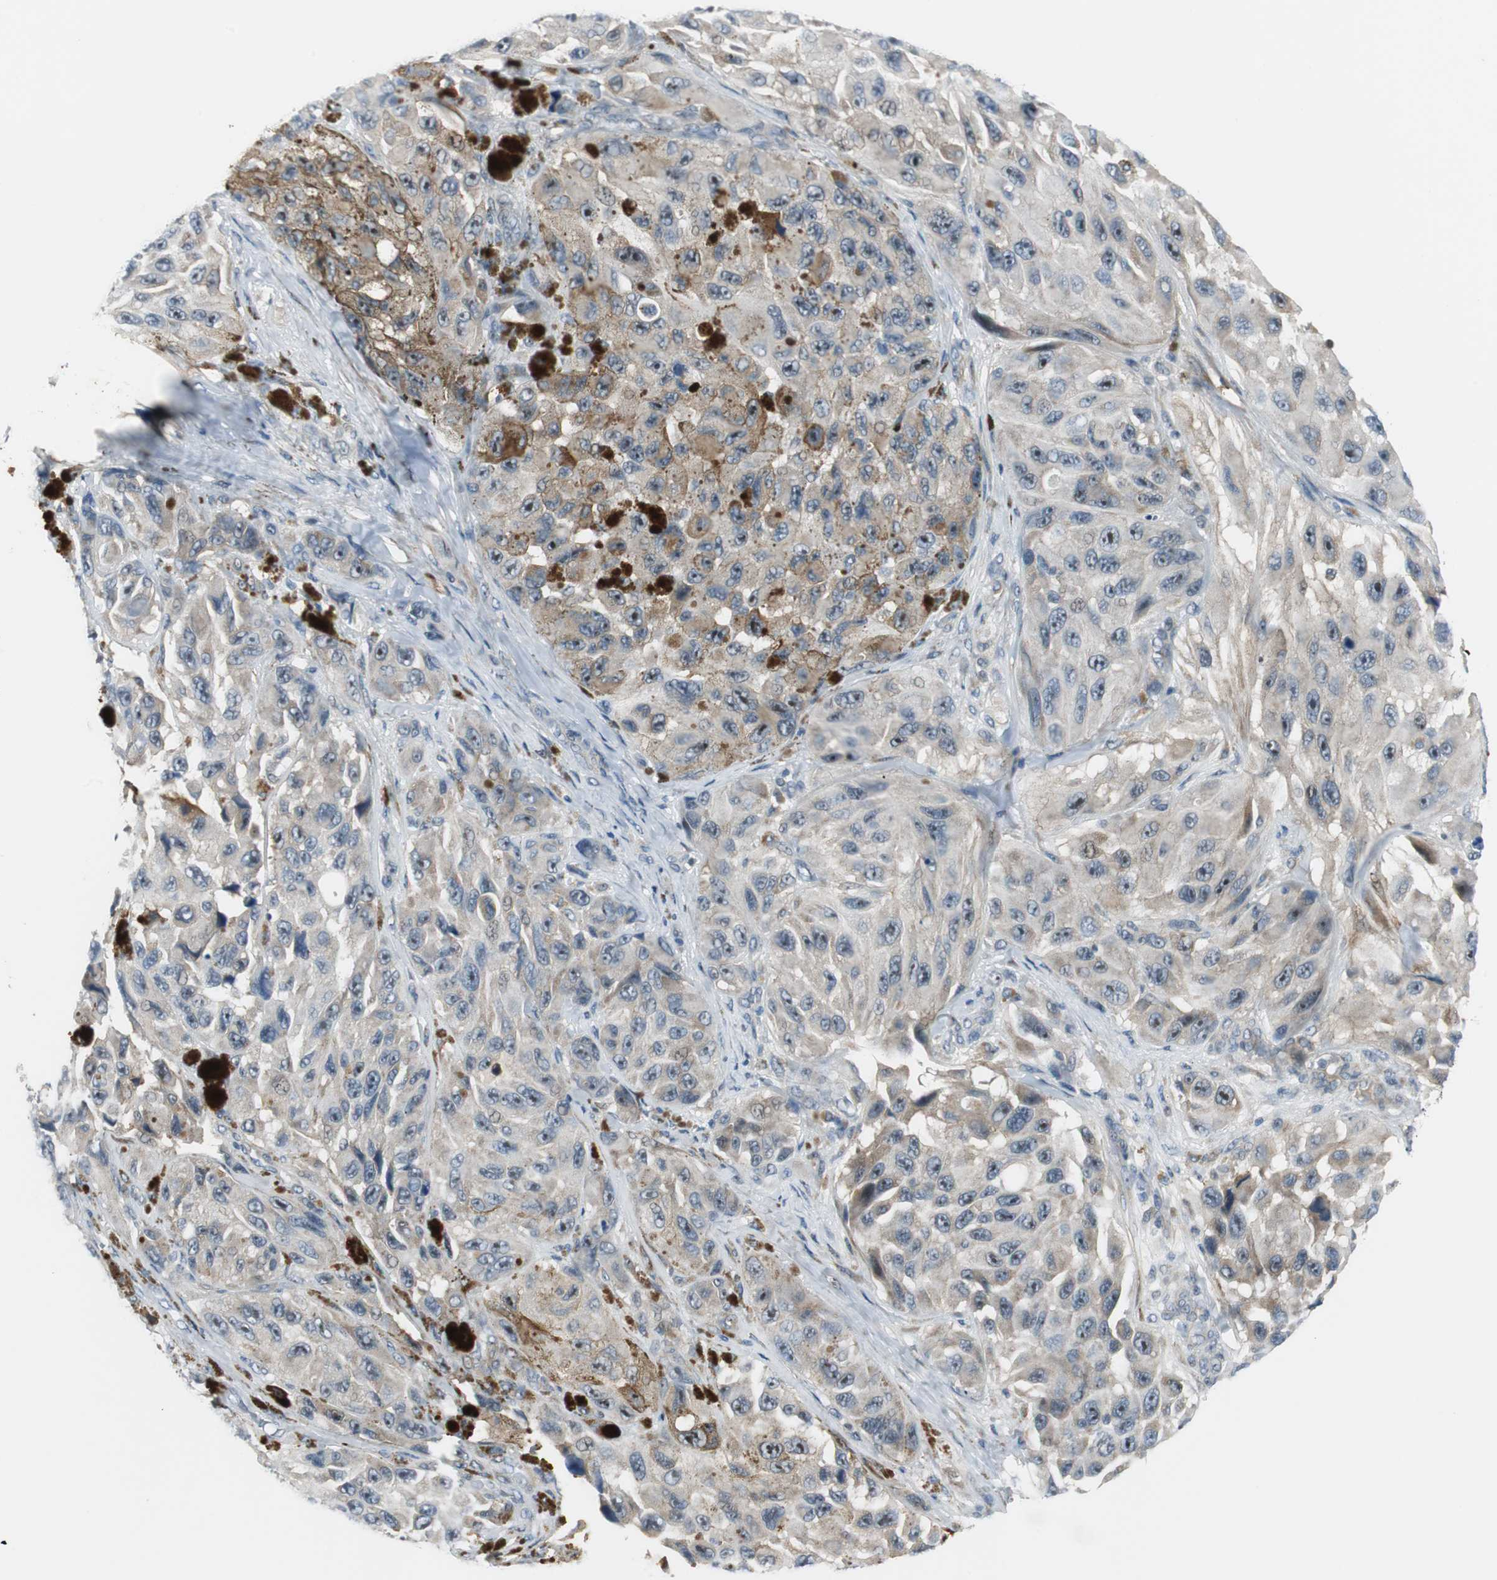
{"staining": {"intensity": "moderate", "quantity": "25%-75%", "location": "cytoplasmic/membranous,nuclear"}, "tissue": "melanoma", "cell_type": "Tumor cells", "image_type": "cancer", "snomed": [{"axis": "morphology", "description": "Malignant melanoma, NOS"}, {"axis": "topography", "description": "Skin"}], "caption": "Protein staining by immunohistochemistry (IHC) reveals moderate cytoplasmic/membranous and nuclear staining in approximately 25%-75% of tumor cells in melanoma.", "gene": "FHL2", "patient": {"sex": "female", "age": 73}}